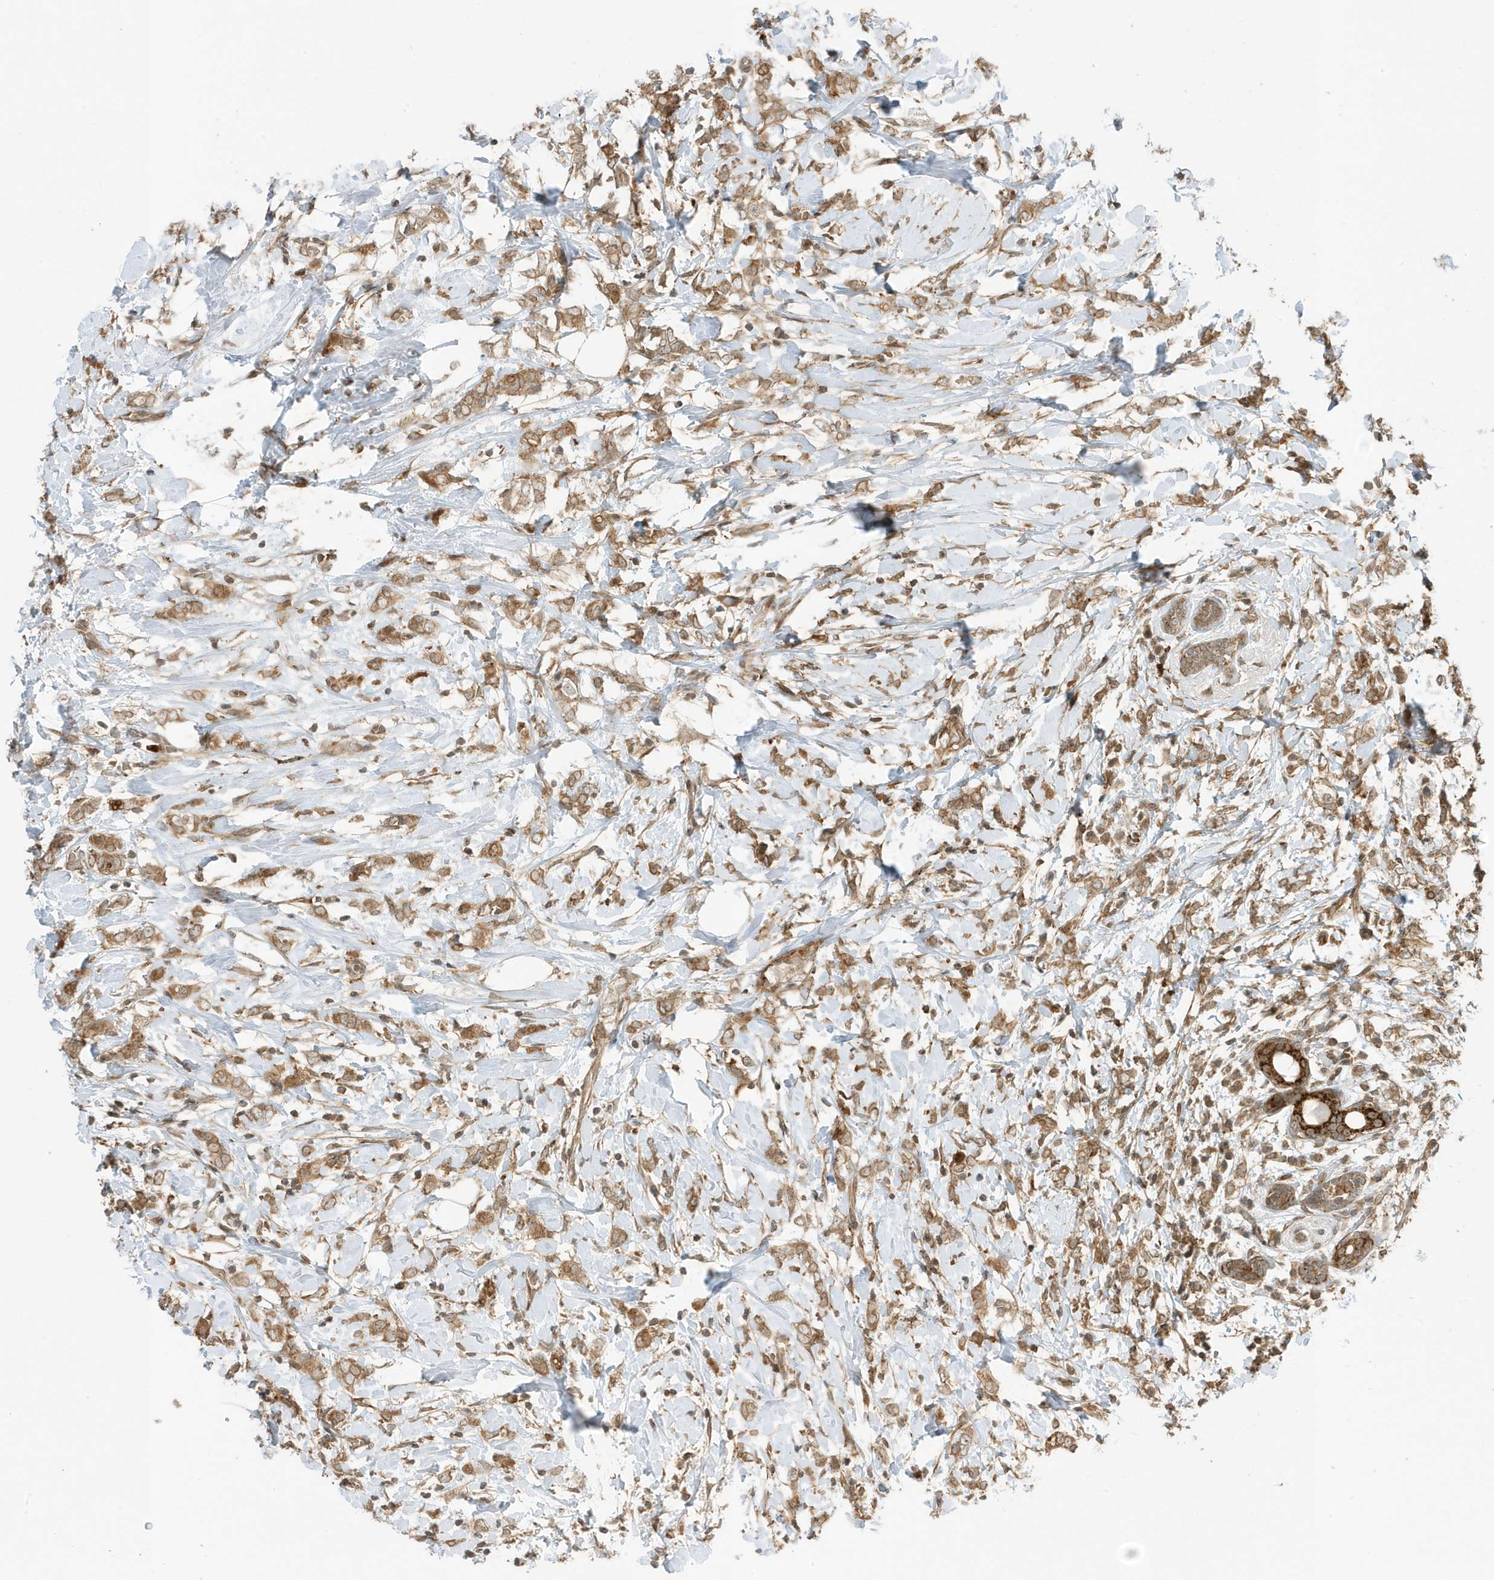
{"staining": {"intensity": "moderate", "quantity": ">75%", "location": "cytoplasmic/membranous"}, "tissue": "breast cancer", "cell_type": "Tumor cells", "image_type": "cancer", "snomed": [{"axis": "morphology", "description": "Normal tissue, NOS"}, {"axis": "morphology", "description": "Lobular carcinoma"}, {"axis": "topography", "description": "Breast"}], "caption": "Immunohistochemistry (DAB) staining of lobular carcinoma (breast) demonstrates moderate cytoplasmic/membranous protein expression in about >75% of tumor cells. (IHC, brightfield microscopy, high magnification).", "gene": "DHX36", "patient": {"sex": "female", "age": 47}}